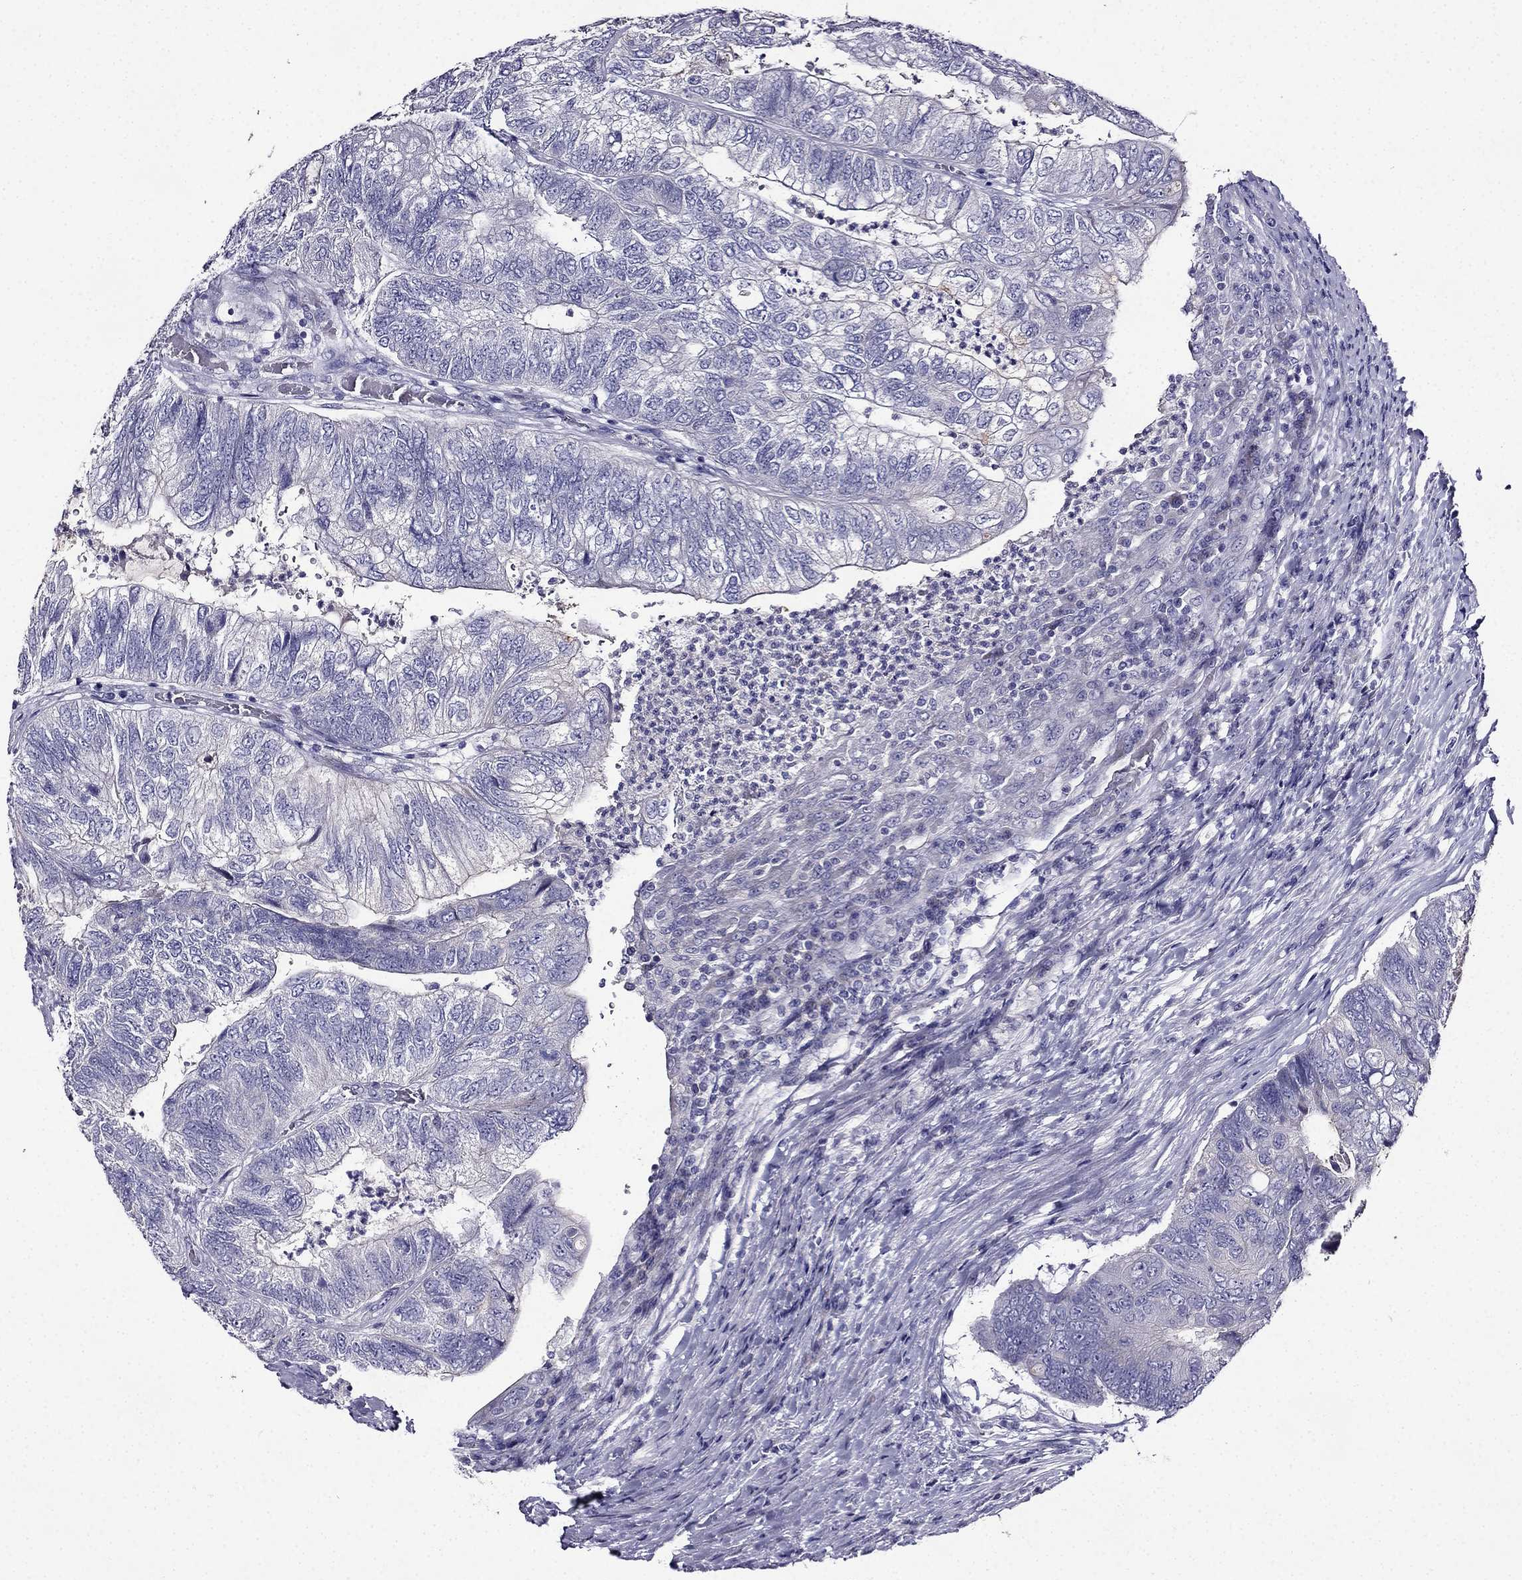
{"staining": {"intensity": "negative", "quantity": "none", "location": "none"}, "tissue": "colorectal cancer", "cell_type": "Tumor cells", "image_type": "cancer", "snomed": [{"axis": "morphology", "description": "Adenocarcinoma, NOS"}, {"axis": "topography", "description": "Colon"}], "caption": "Histopathology image shows no protein staining in tumor cells of colorectal cancer (adenocarcinoma) tissue.", "gene": "TMEM266", "patient": {"sex": "female", "age": 67}}